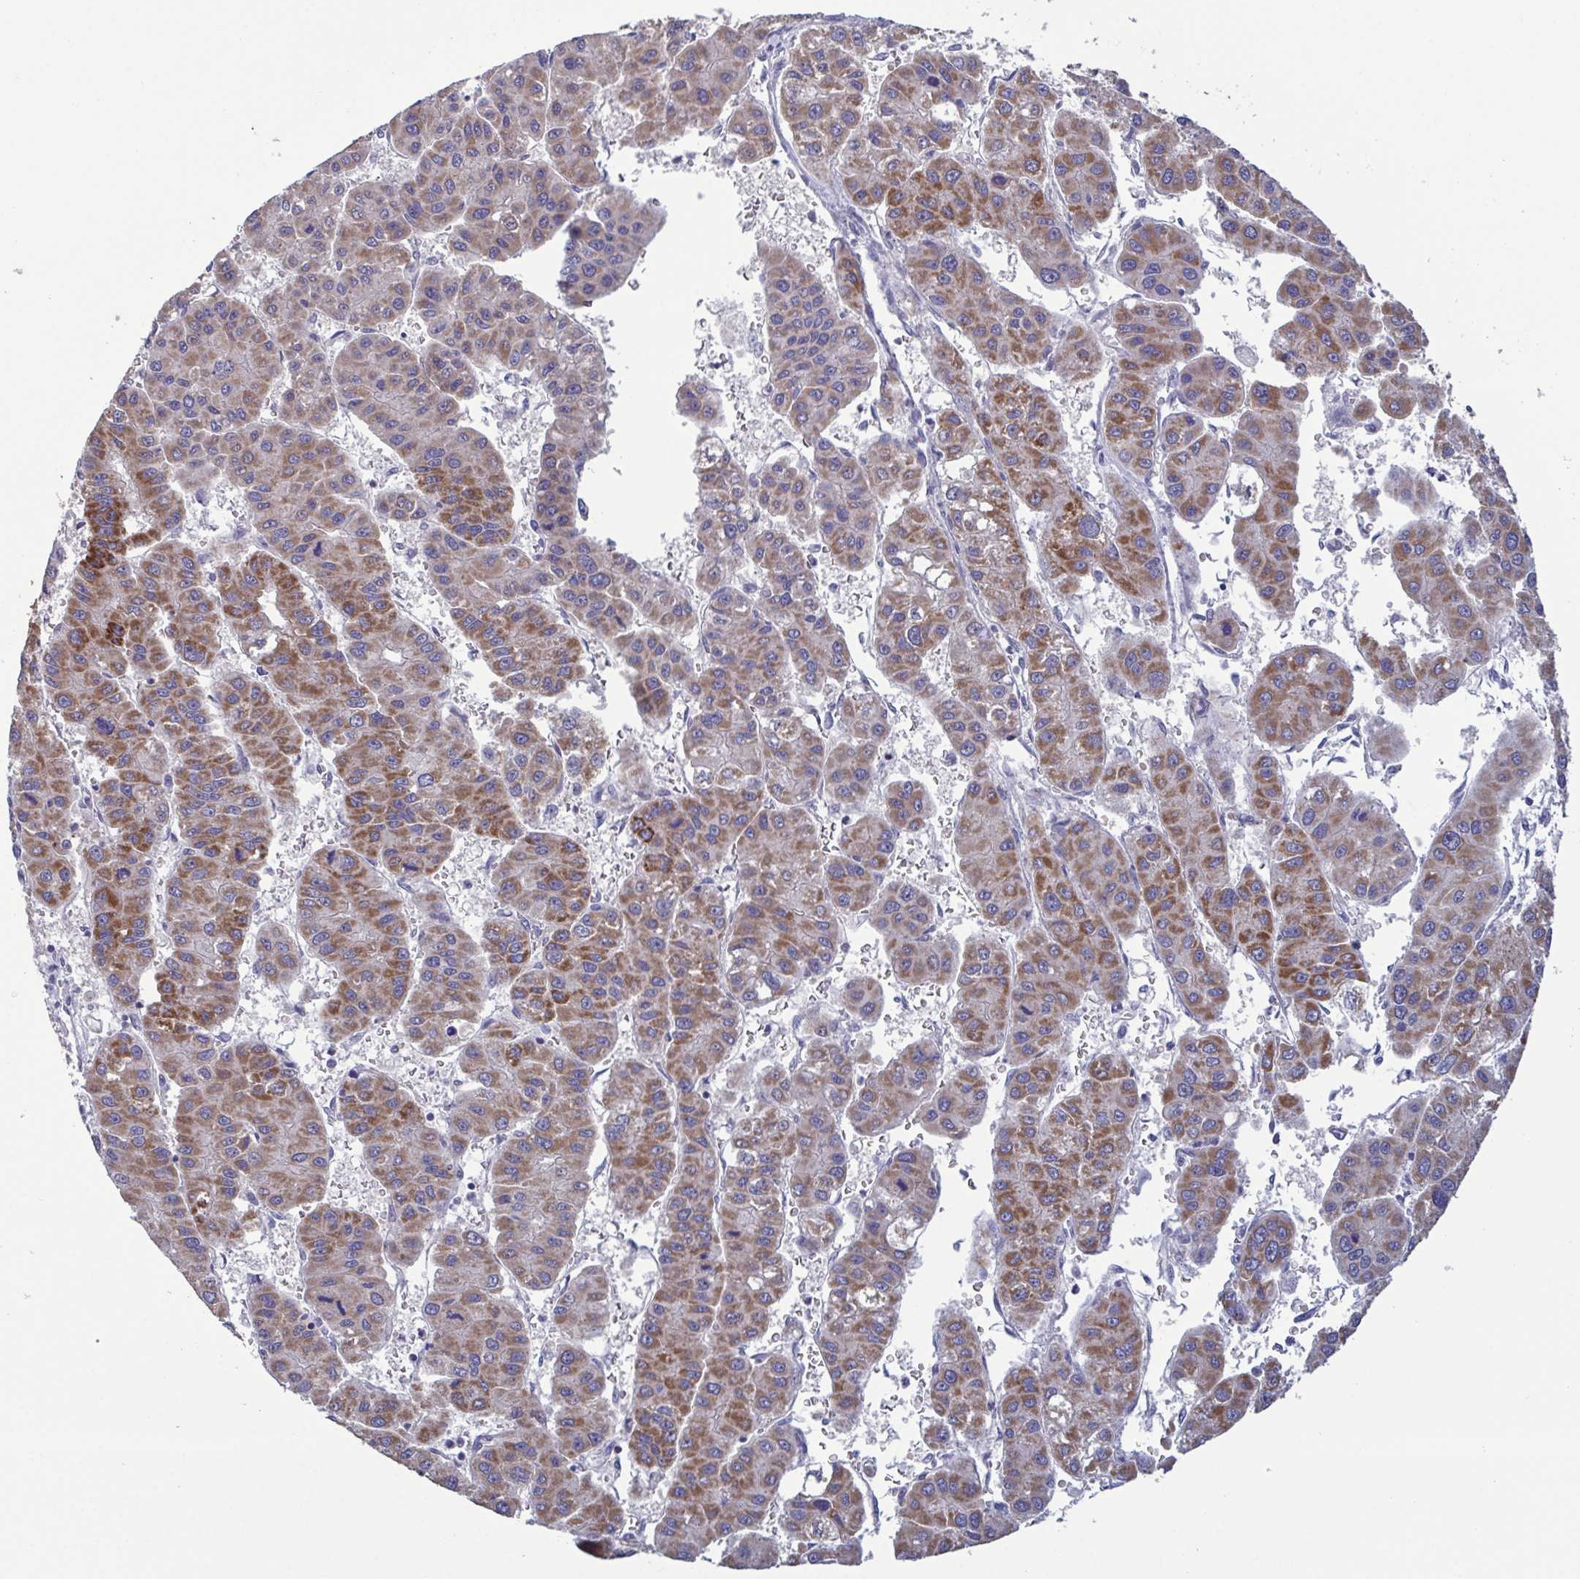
{"staining": {"intensity": "moderate", "quantity": ">75%", "location": "cytoplasmic/membranous"}, "tissue": "liver cancer", "cell_type": "Tumor cells", "image_type": "cancer", "snomed": [{"axis": "morphology", "description": "Carcinoma, Hepatocellular, NOS"}, {"axis": "topography", "description": "Liver"}], "caption": "An image of human hepatocellular carcinoma (liver) stained for a protein exhibits moderate cytoplasmic/membranous brown staining in tumor cells.", "gene": "GLDC", "patient": {"sex": "male", "age": 73}}